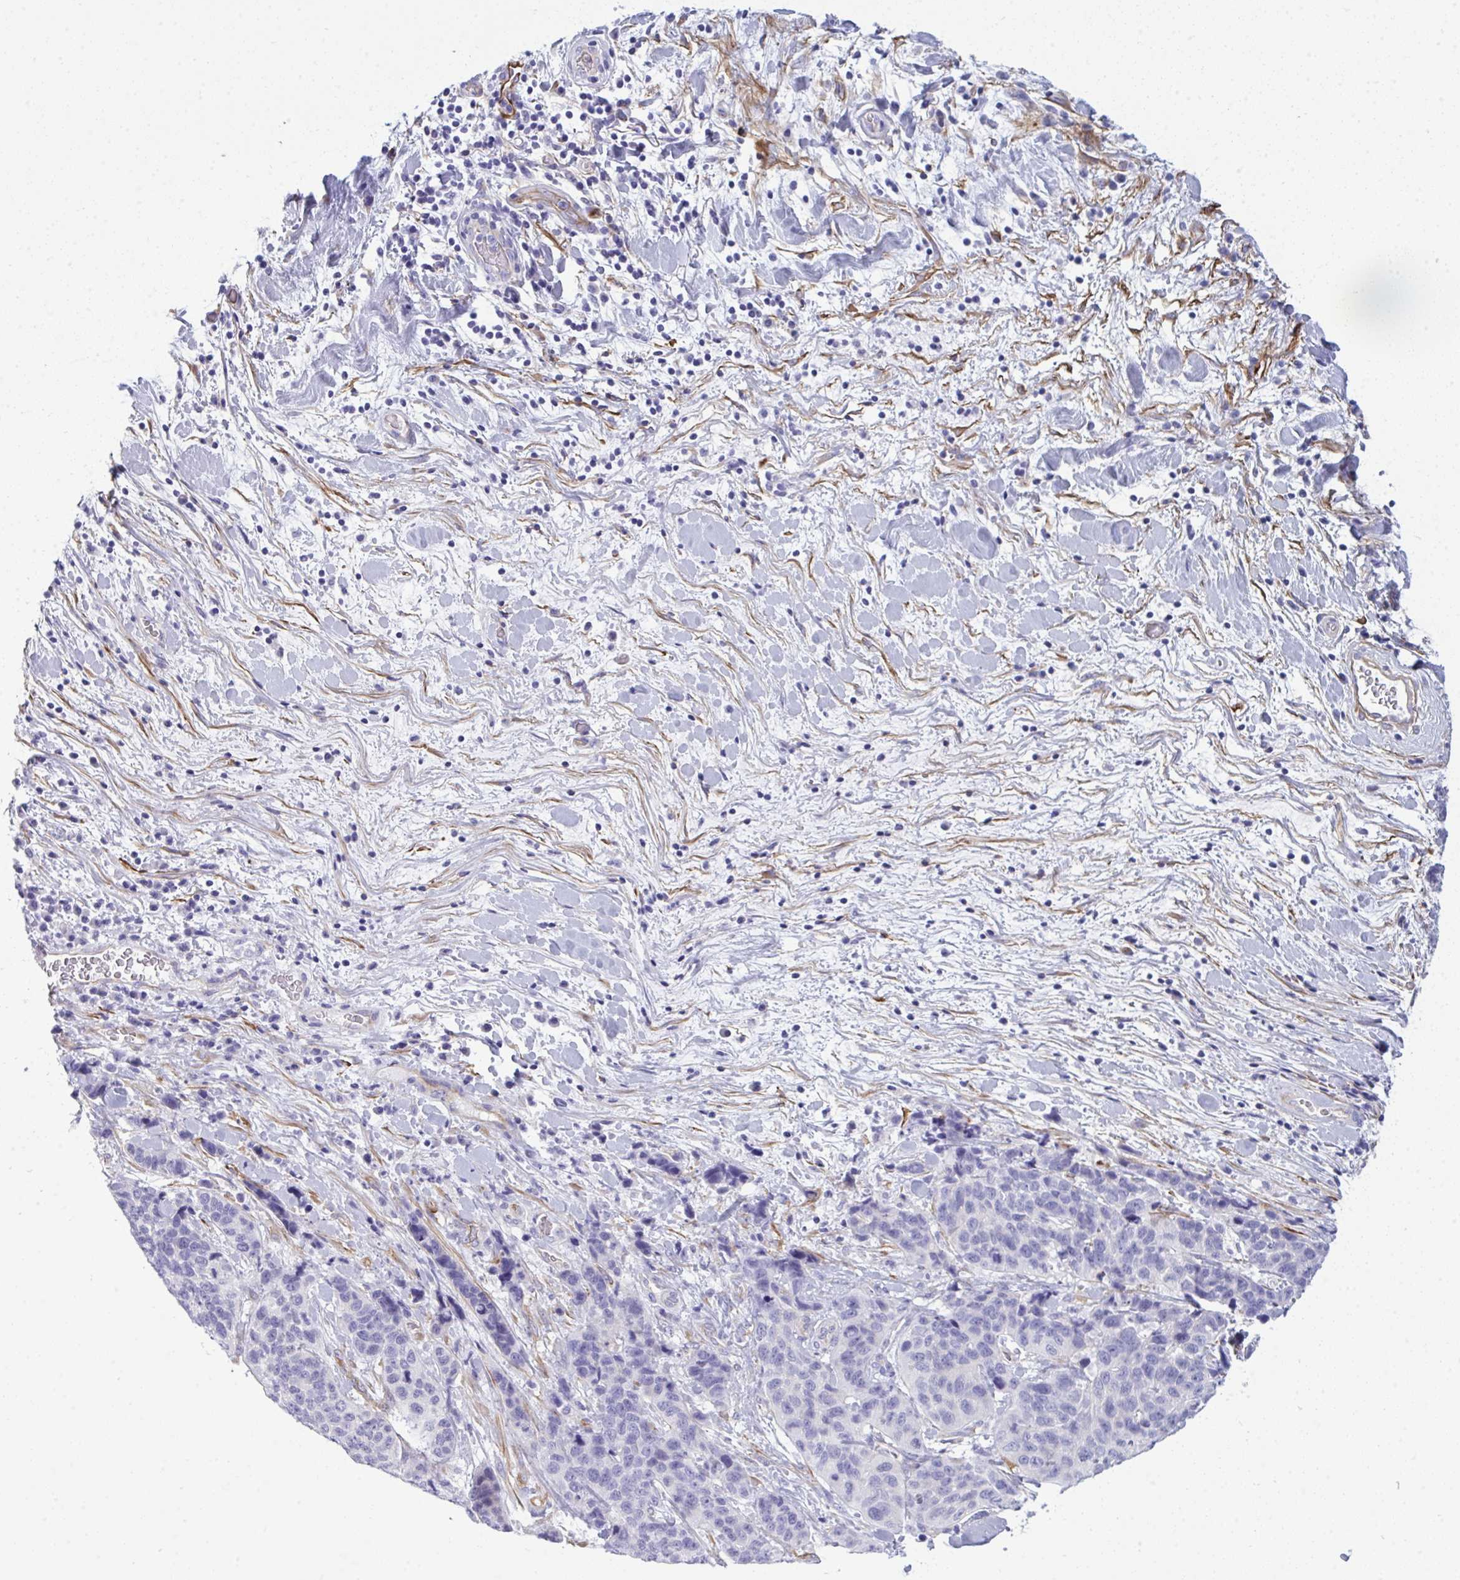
{"staining": {"intensity": "negative", "quantity": "none", "location": "none"}, "tissue": "lung cancer", "cell_type": "Tumor cells", "image_type": "cancer", "snomed": [{"axis": "morphology", "description": "Squamous cell carcinoma, NOS"}, {"axis": "topography", "description": "Lung"}], "caption": "DAB (3,3'-diaminobenzidine) immunohistochemical staining of lung squamous cell carcinoma reveals no significant positivity in tumor cells.", "gene": "MYH10", "patient": {"sex": "male", "age": 62}}